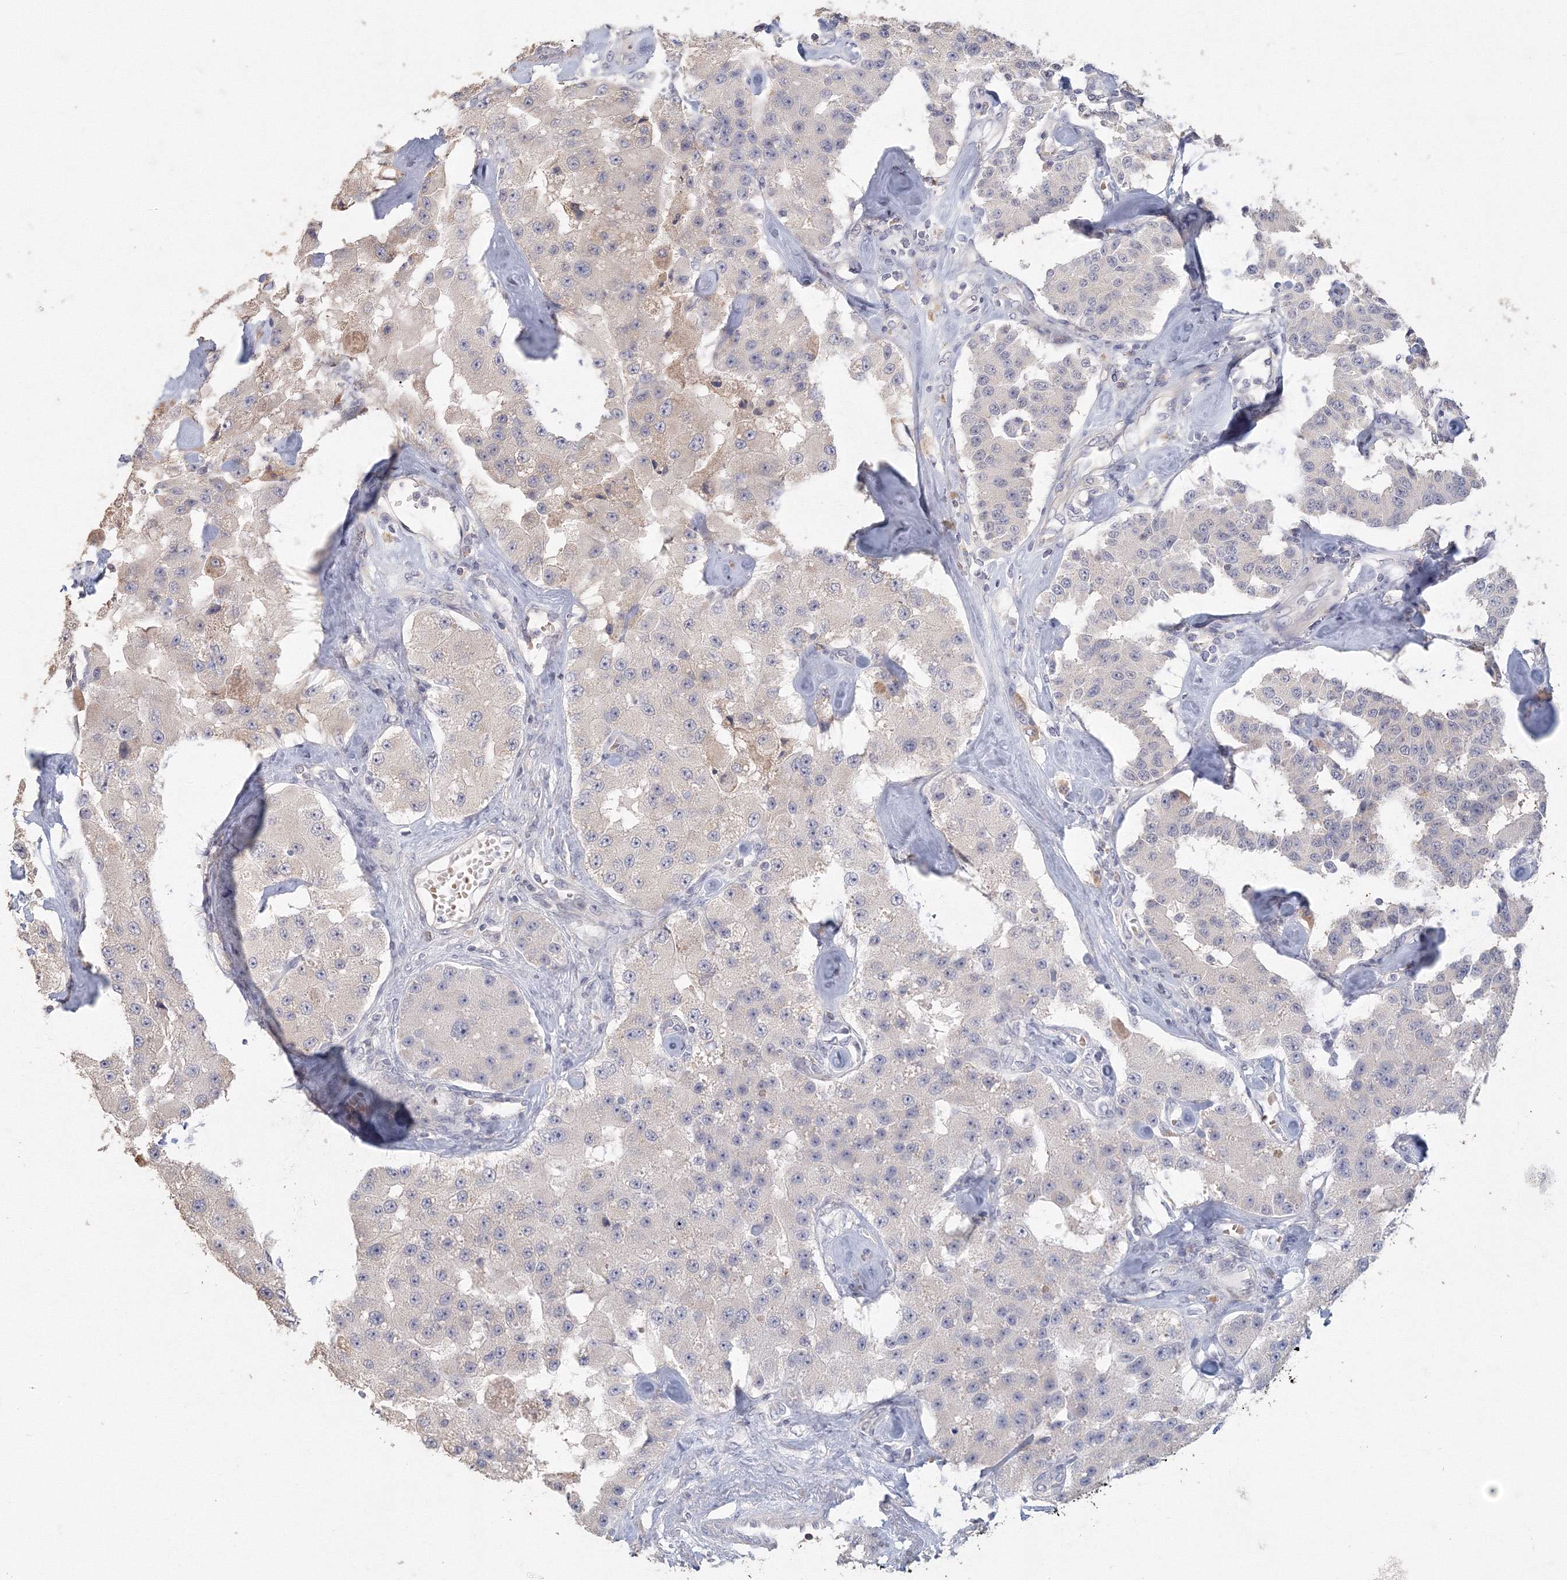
{"staining": {"intensity": "negative", "quantity": "none", "location": "none"}, "tissue": "carcinoid", "cell_type": "Tumor cells", "image_type": "cancer", "snomed": [{"axis": "morphology", "description": "Carcinoid, malignant, NOS"}, {"axis": "topography", "description": "Pancreas"}], "caption": "The immunohistochemistry (IHC) photomicrograph has no significant staining in tumor cells of malignant carcinoid tissue.", "gene": "TACC2", "patient": {"sex": "male", "age": 41}}